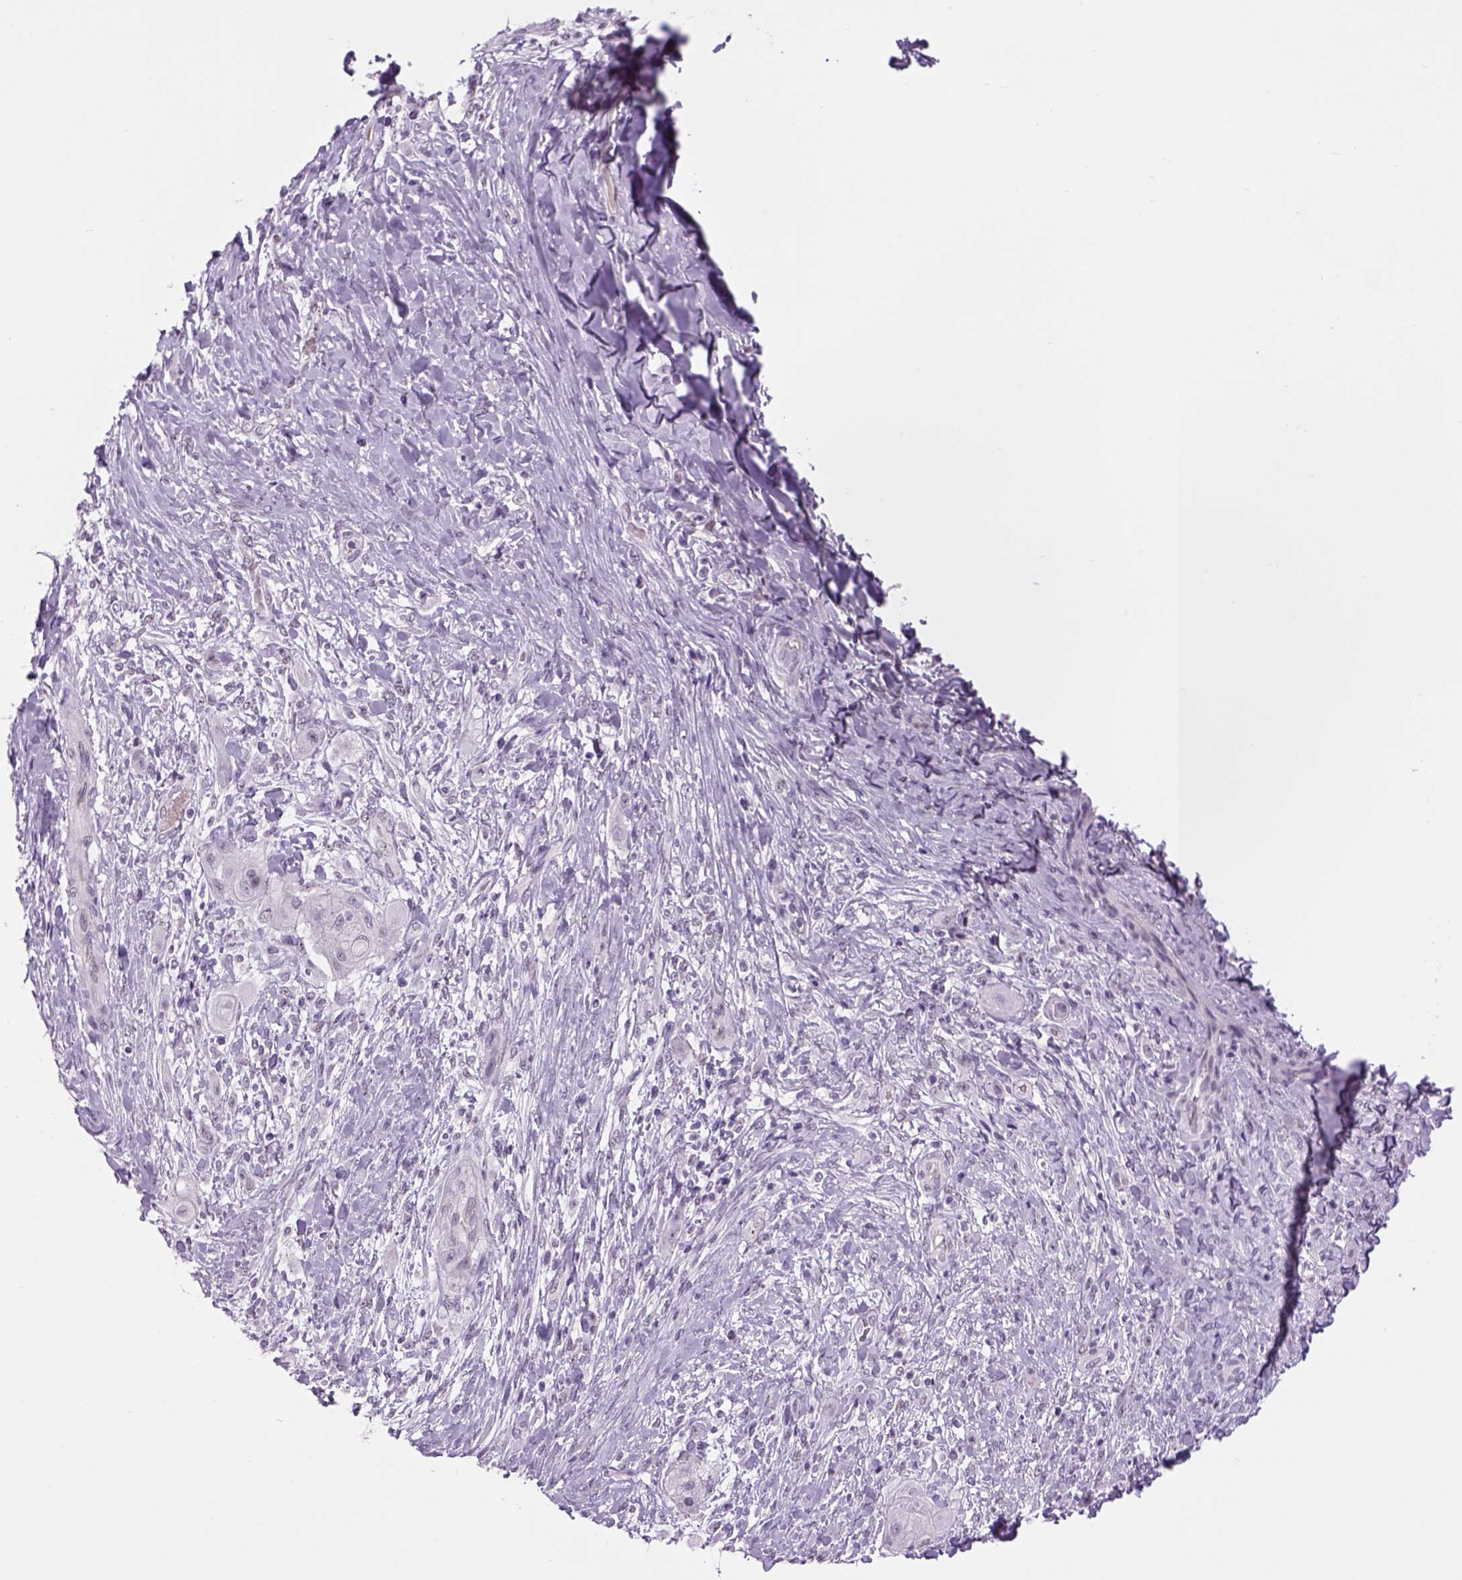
{"staining": {"intensity": "negative", "quantity": "none", "location": "none"}, "tissue": "skin cancer", "cell_type": "Tumor cells", "image_type": "cancer", "snomed": [{"axis": "morphology", "description": "Squamous cell carcinoma, NOS"}, {"axis": "topography", "description": "Skin"}], "caption": "A high-resolution photomicrograph shows IHC staining of skin squamous cell carcinoma, which reveals no significant staining in tumor cells.", "gene": "DBH", "patient": {"sex": "male", "age": 62}}